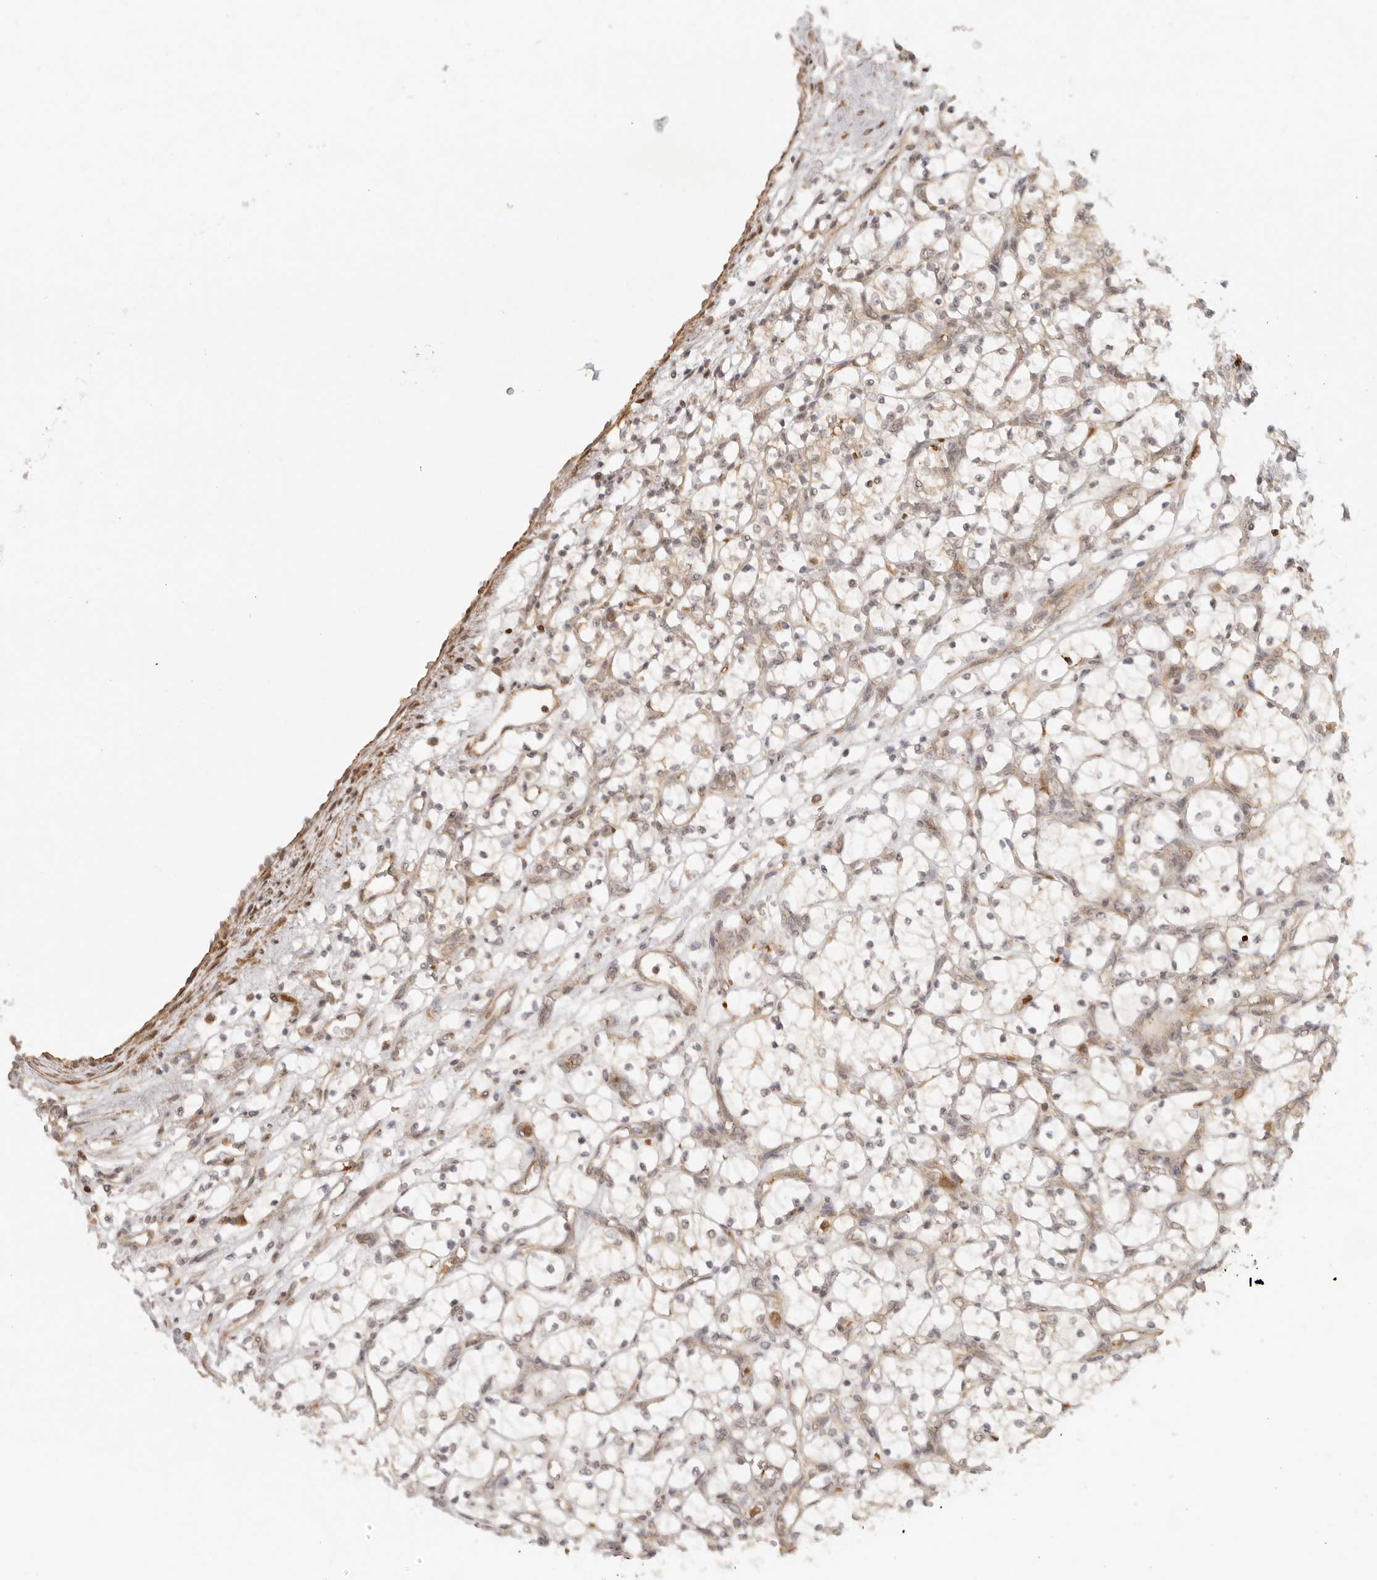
{"staining": {"intensity": "weak", "quantity": ">75%", "location": "cytoplasmic/membranous"}, "tissue": "renal cancer", "cell_type": "Tumor cells", "image_type": "cancer", "snomed": [{"axis": "morphology", "description": "Adenocarcinoma, NOS"}, {"axis": "topography", "description": "Kidney"}], "caption": "The micrograph reveals immunohistochemical staining of adenocarcinoma (renal). There is weak cytoplasmic/membranous staining is present in approximately >75% of tumor cells.", "gene": "AHDC1", "patient": {"sex": "female", "age": 69}}